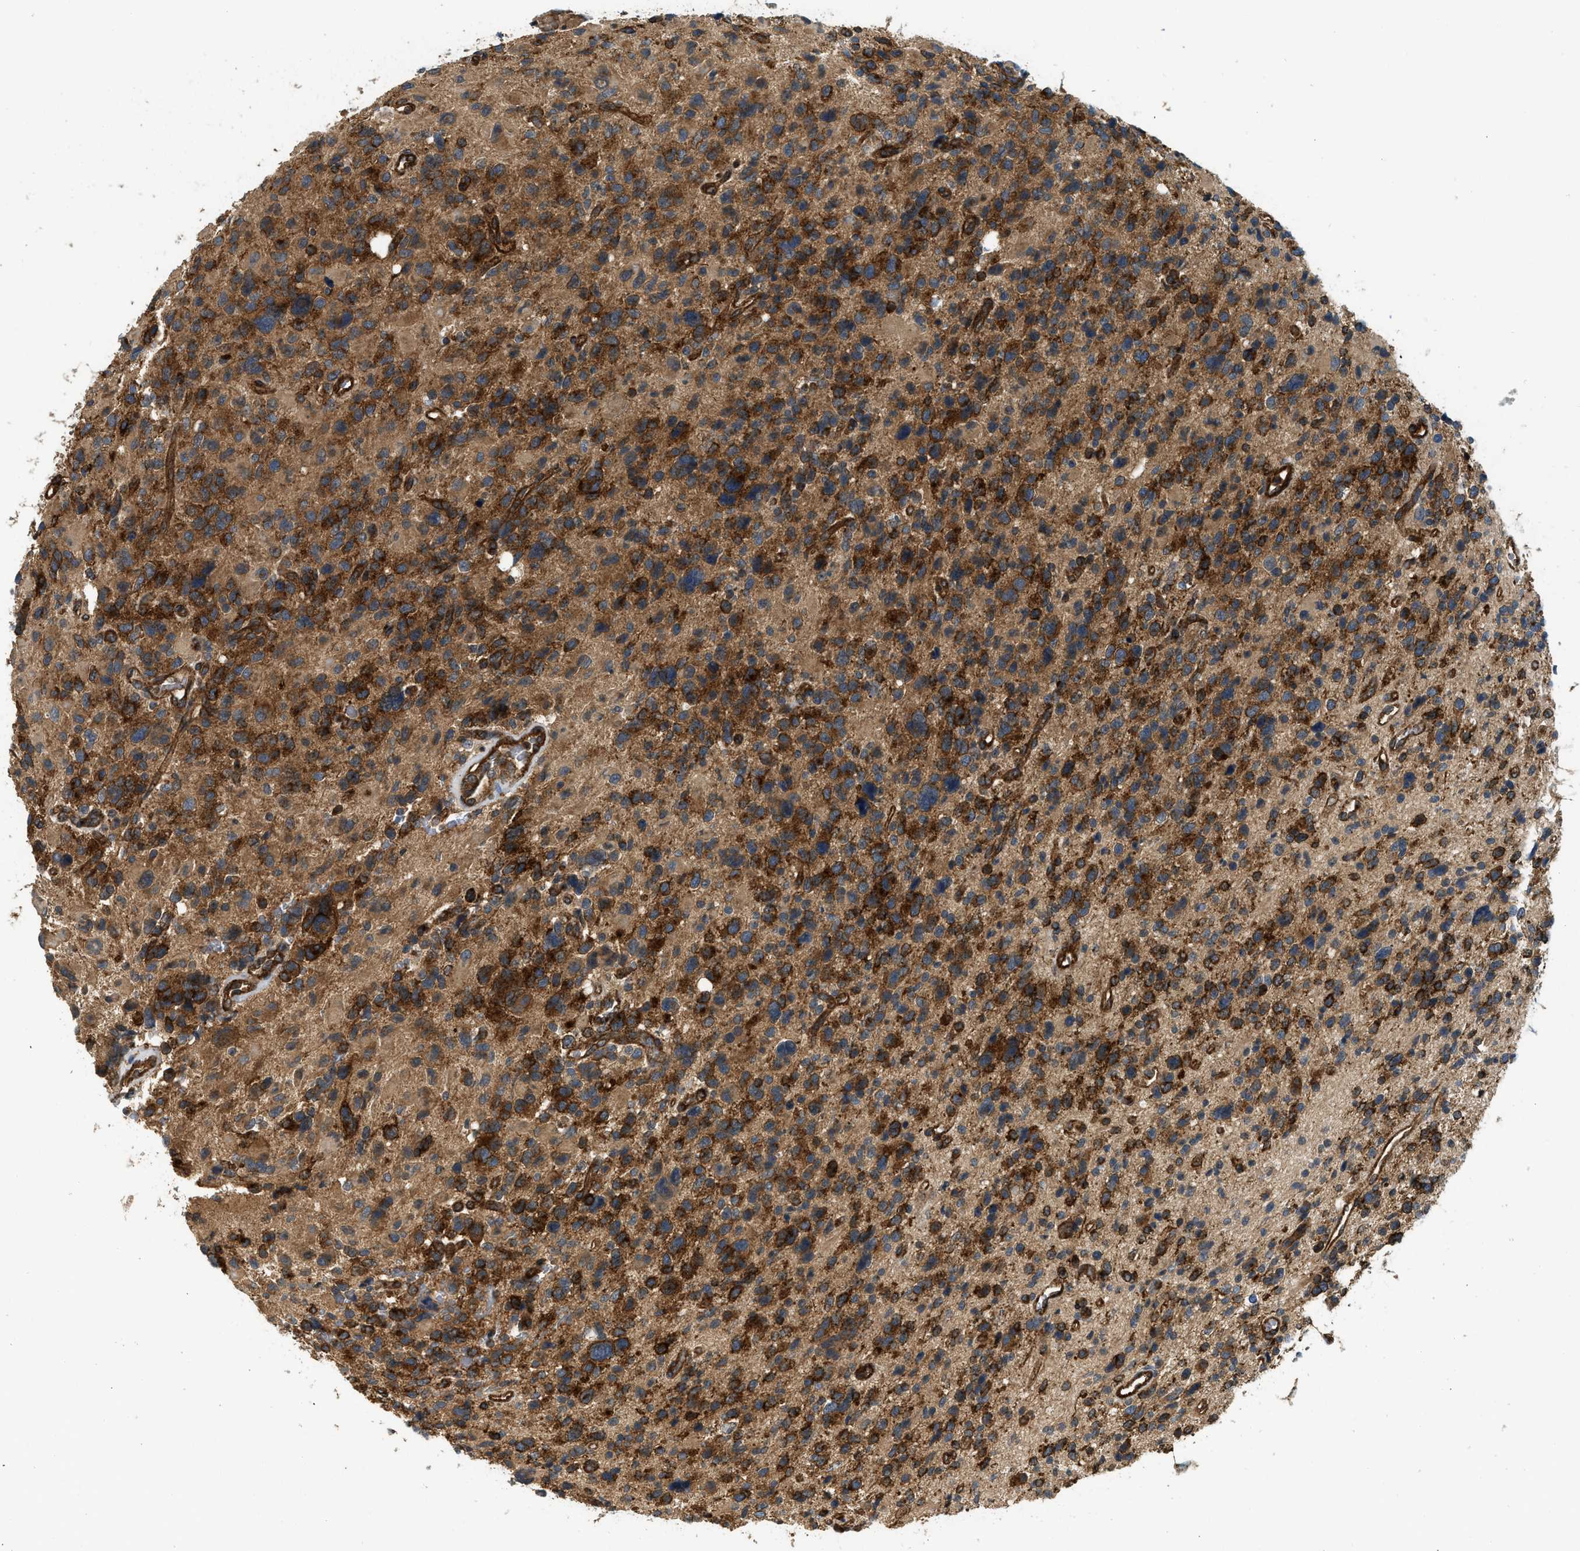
{"staining": {"intensity": "strong", "quantity": ">75%", "location": "cytoplasmic/membranous"}, "tissue": "glioma", "cell_type": "Tumor cells", "image_type": "cancer", "snomed": [{"axis": "morphology", "description": "Glioma, malignant, High grade"}, {"axis": "topography", "description": "Brain"}], "caption": "Tumor cells demonstrate high levels of strong cytoplasmic/membranous staining in approximately >75% of cells in glioma. (IHC, brightfield microscopy, high magnification).", "gene": "HIP1", "patient": {"sex": "male", "age": 48}}